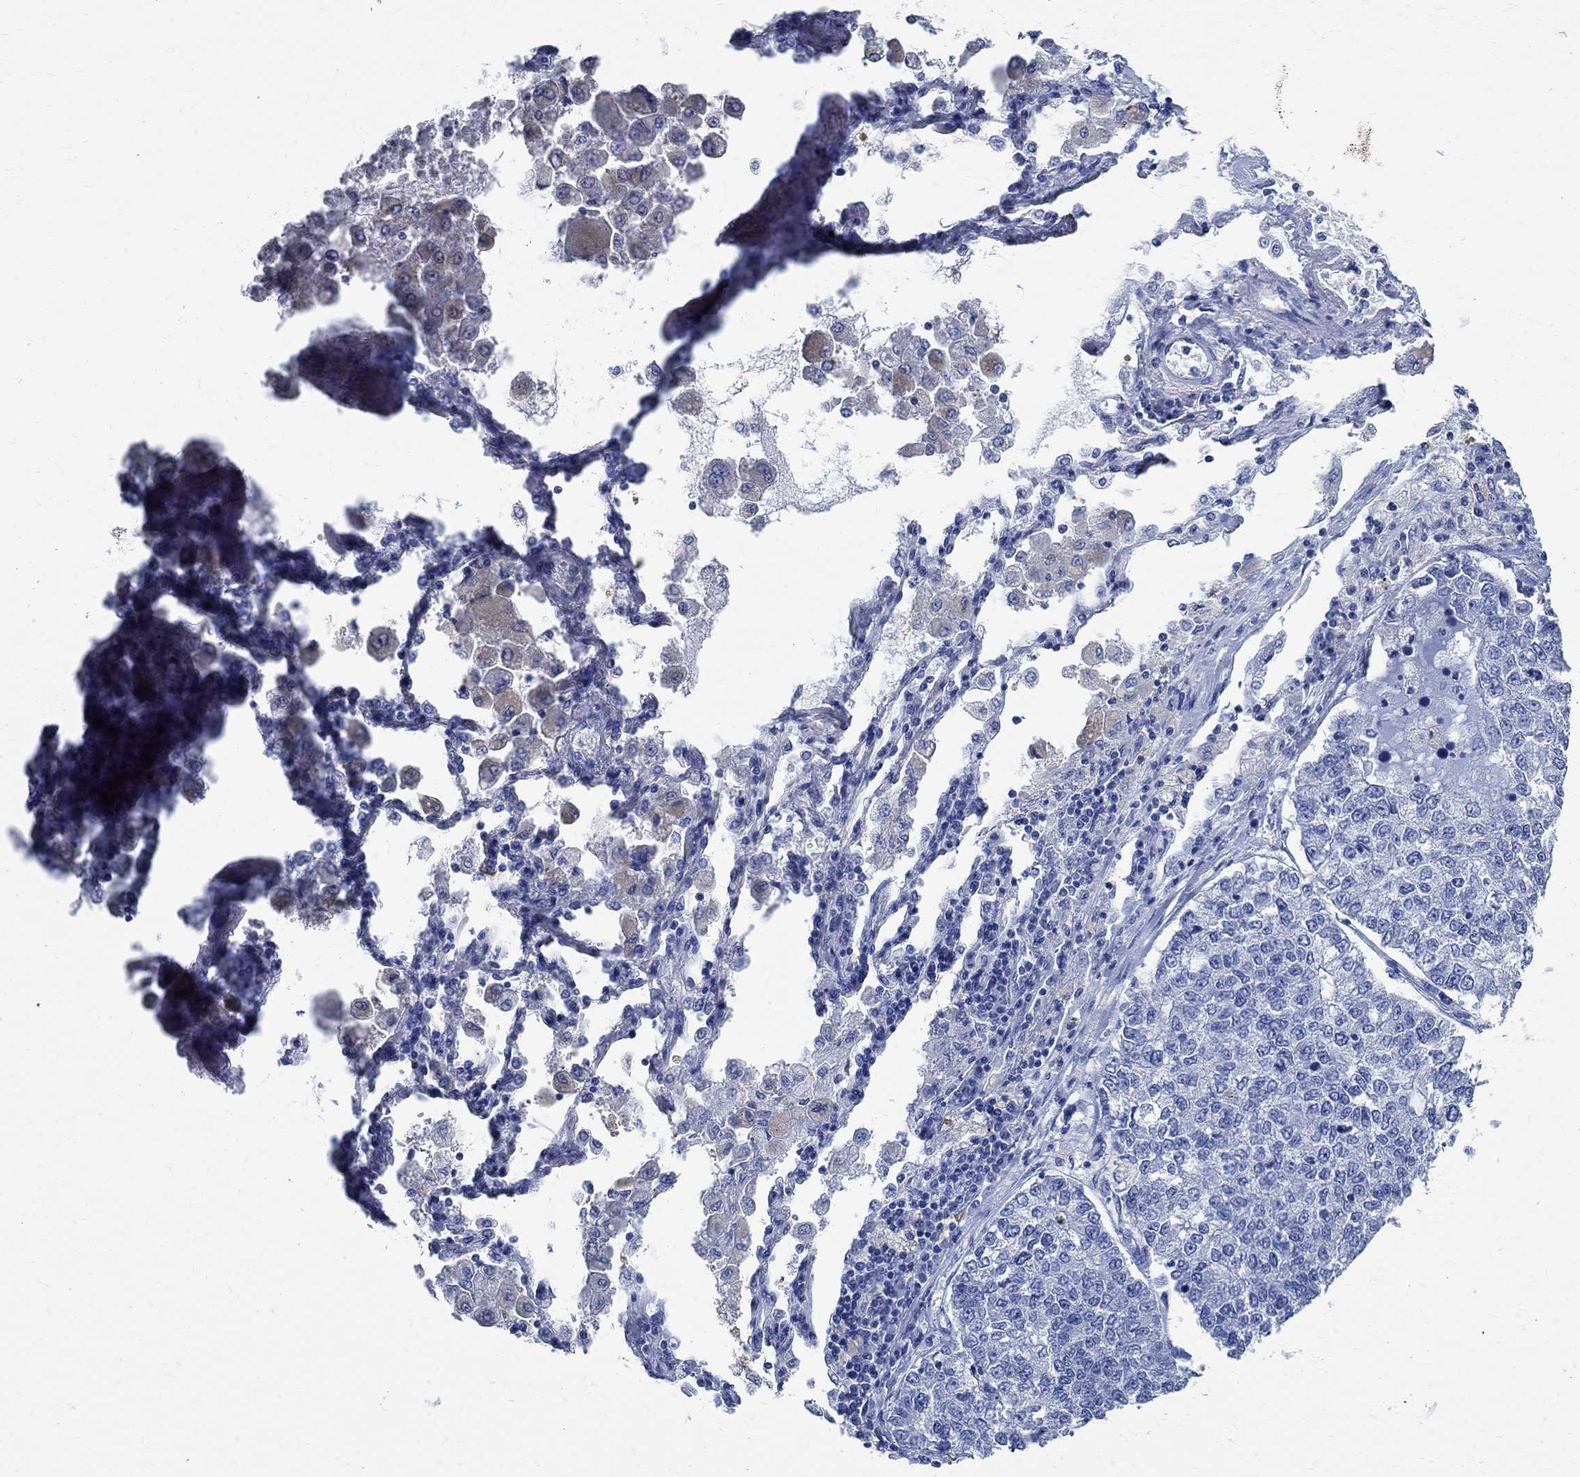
{"staining": {"intensity": "negative", "quantity": "none", "location": "none"}, "tissue": "lung cancer", "cell_type": "Tumor cells", "image_type": "cancer", "snomed": [{"axis": "morphology", "description": "Adenocarcinoma, NOS"}, {"axis": "topography", "description": "Lung"}], "caption": "Histopathology image shows no protein positivity in tumor cells of adenocarcinoma (lung) tissue. Brightfield microscopy of immunohistochemistry stained with DAB (brown) and hematoxylin (blue), captured at high magnification.", "gene": "TMEM221", "patient": {"sex": "male", "age": 49}}